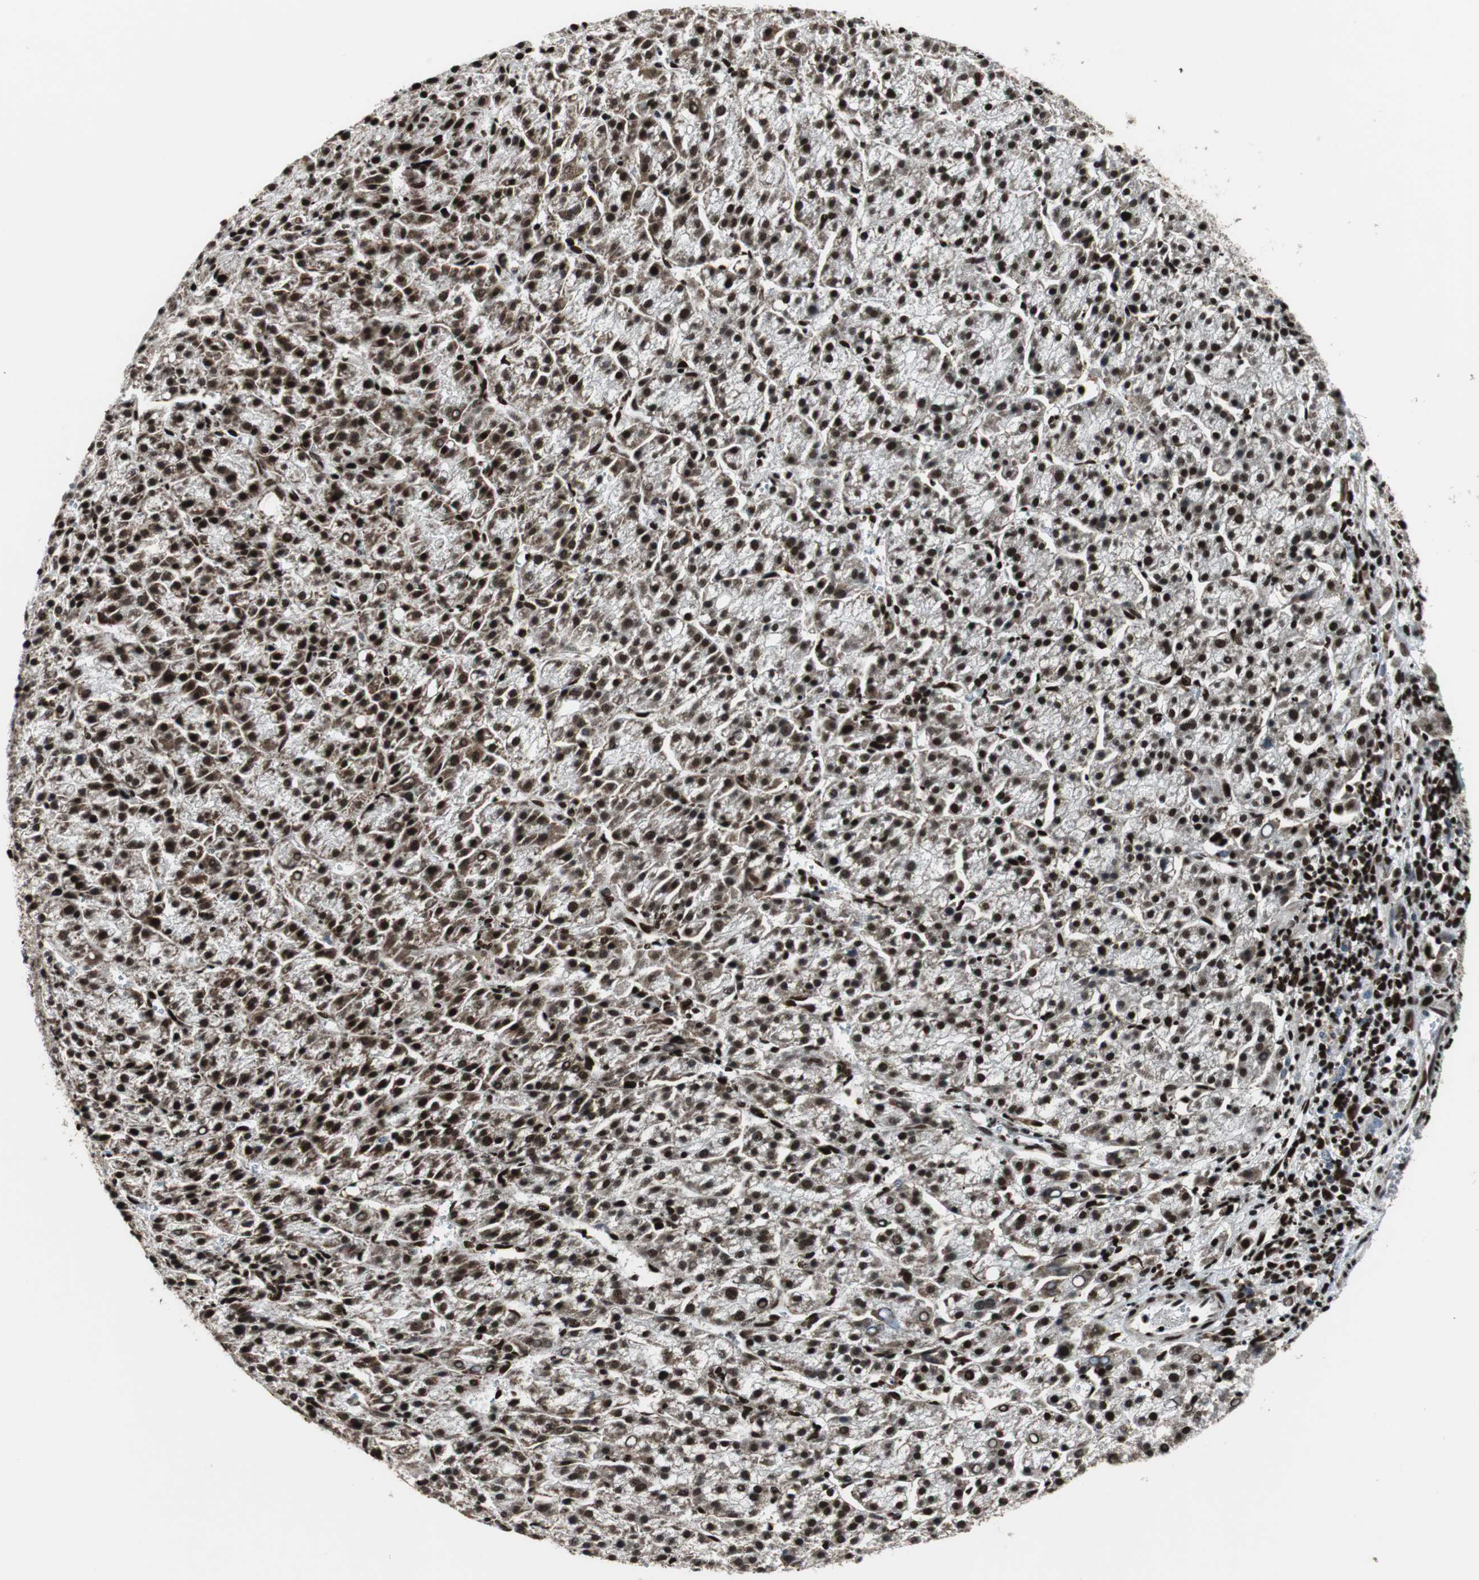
{"staining": {"intensity": "strong", "quantity": ">75%", "location": "nuclear"}, "tissue": "liver cancer", "cell_type": "Tumor cells", "image_type": "cancer", "snomed": [{"axis": "morphology", "description": "Carcinoma, Hepatocellular, NOS"}, {"axis": "topography", "description": "Liver"}], "caption": "Immunohistochemistry staining of liver cancer (hepatocellular carcinoma), which shows high levels of strong nuclear staining in approximately >75% of tumor cells indicating strong nuclear protein positivity. The staining was performed using DAB (3,3'-diaminobenzidine) (brown) for protein detection and nuclei were counterstained in hematoxylin (blue).", "gene": "HDAC1", "patient": {"sex": "female", "age": 58}}